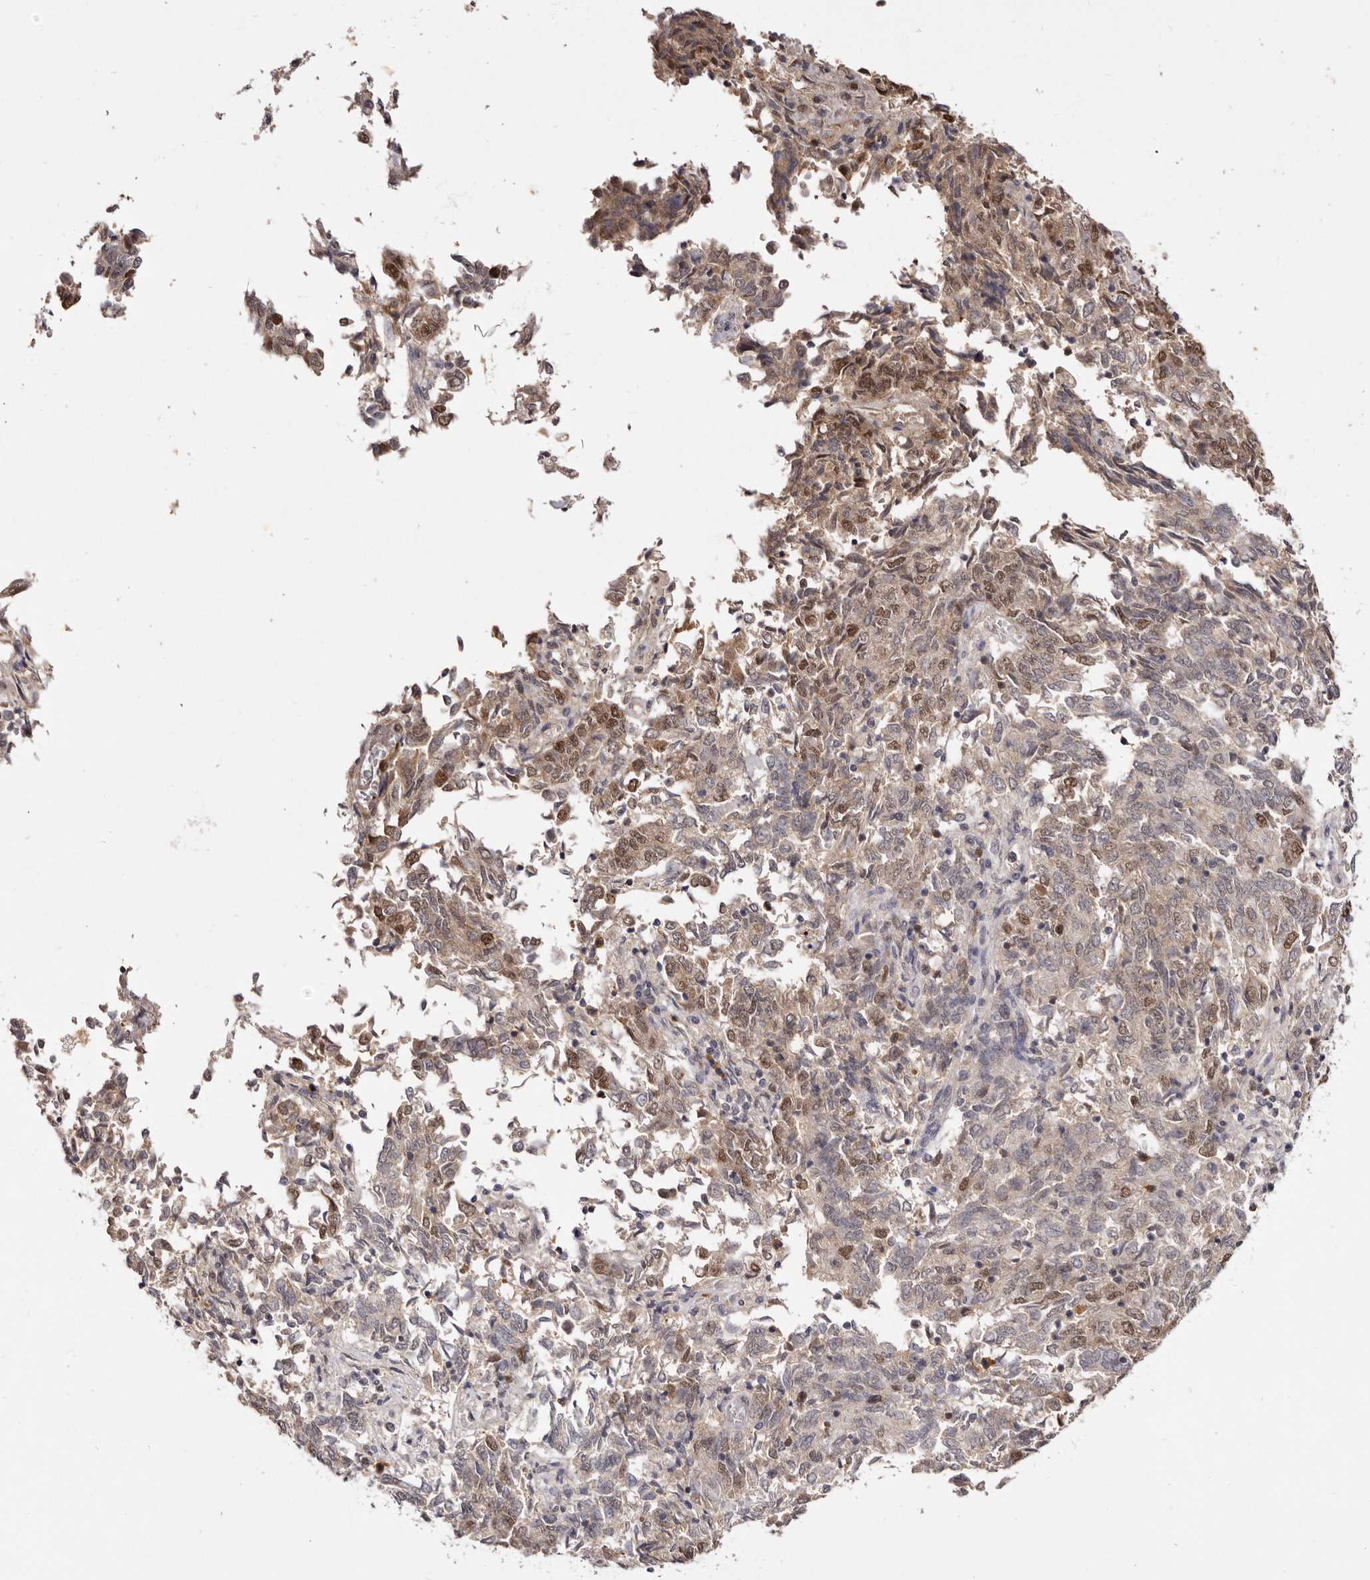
{"staining": {"intensity": "moderate", "quantity": "25%-75%", "location": "nuclear"}, "tissue": "endometrial cancer", "cell_type": "Tumor cells", "image_type": "cancer", "snomed": [{"axis": "morphology", "description": "Adenocarcinoma, NOS"}, {"axis": "topography", "description": "Endometrium"}], "caption": "Brown immunohistochemical staining in endometrial cancer exhibits moderate nuclear expression in approximately 25%-75% of tumor cells. The staining was performed using DAB, with brown indicating positive protein expression. Nuclei are stained blue with hematoxylin.", "gene": "NOTCH1", "patient": {"sex": "female", "age": 80}}